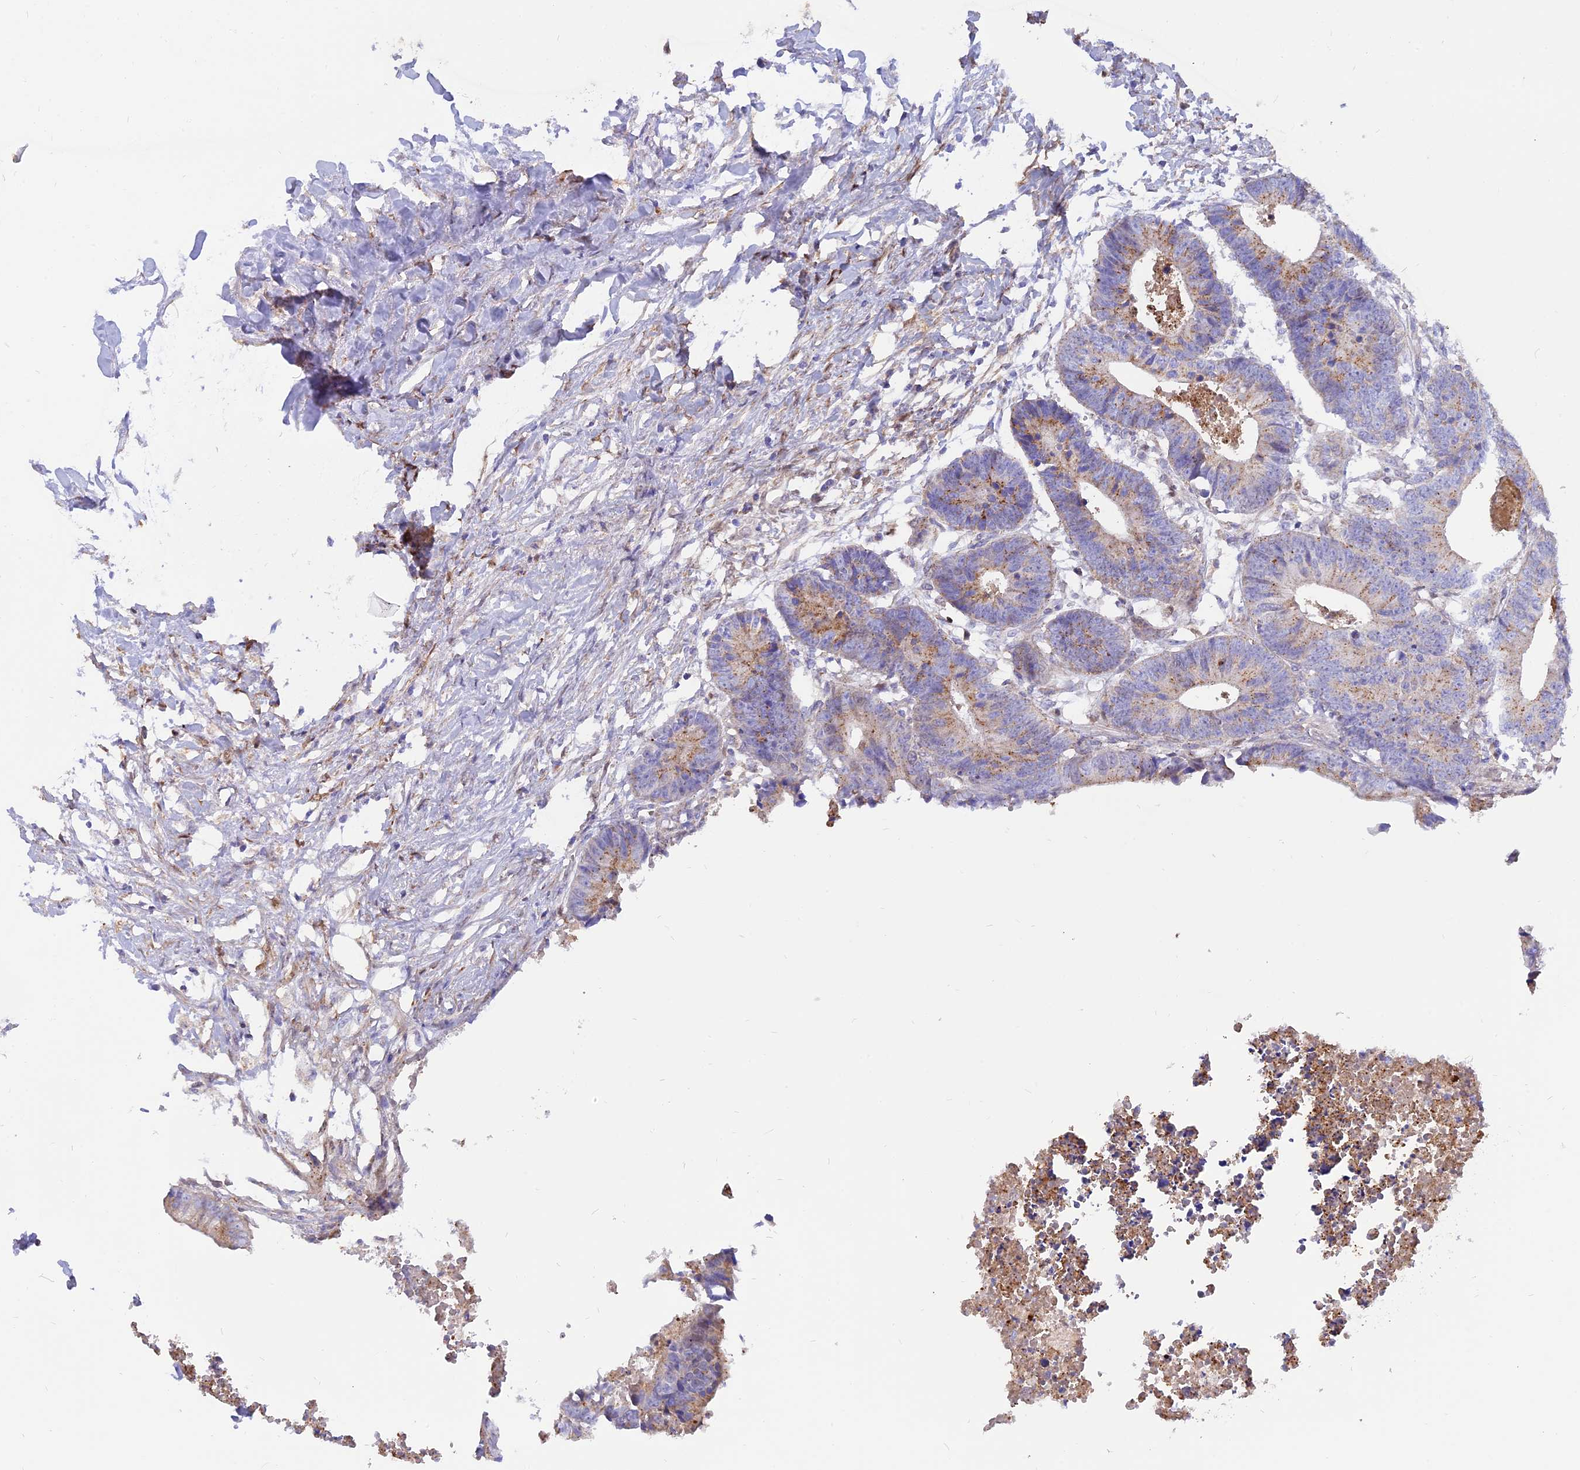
{"staining": {"intensity": "weak", "quantity": "<25%", "location": "cytoplasmic/membranous"}, "tissue": "colorectal cancer", "cell_type": "Tumor cells", "image_type": "cancer", "snomed": [{"axis": "morphology", "description": "Adenocarcinoma, NOS"}, {"axis": "topography", "description": "Colon"}], "caption": "Colorectal cancer (adenocarcinoma) was stained to show a protein in brown. There is no significant positivity in tumor cells.", "gene": "CENPV", "patient": {"sex": "female", "age": 57}}